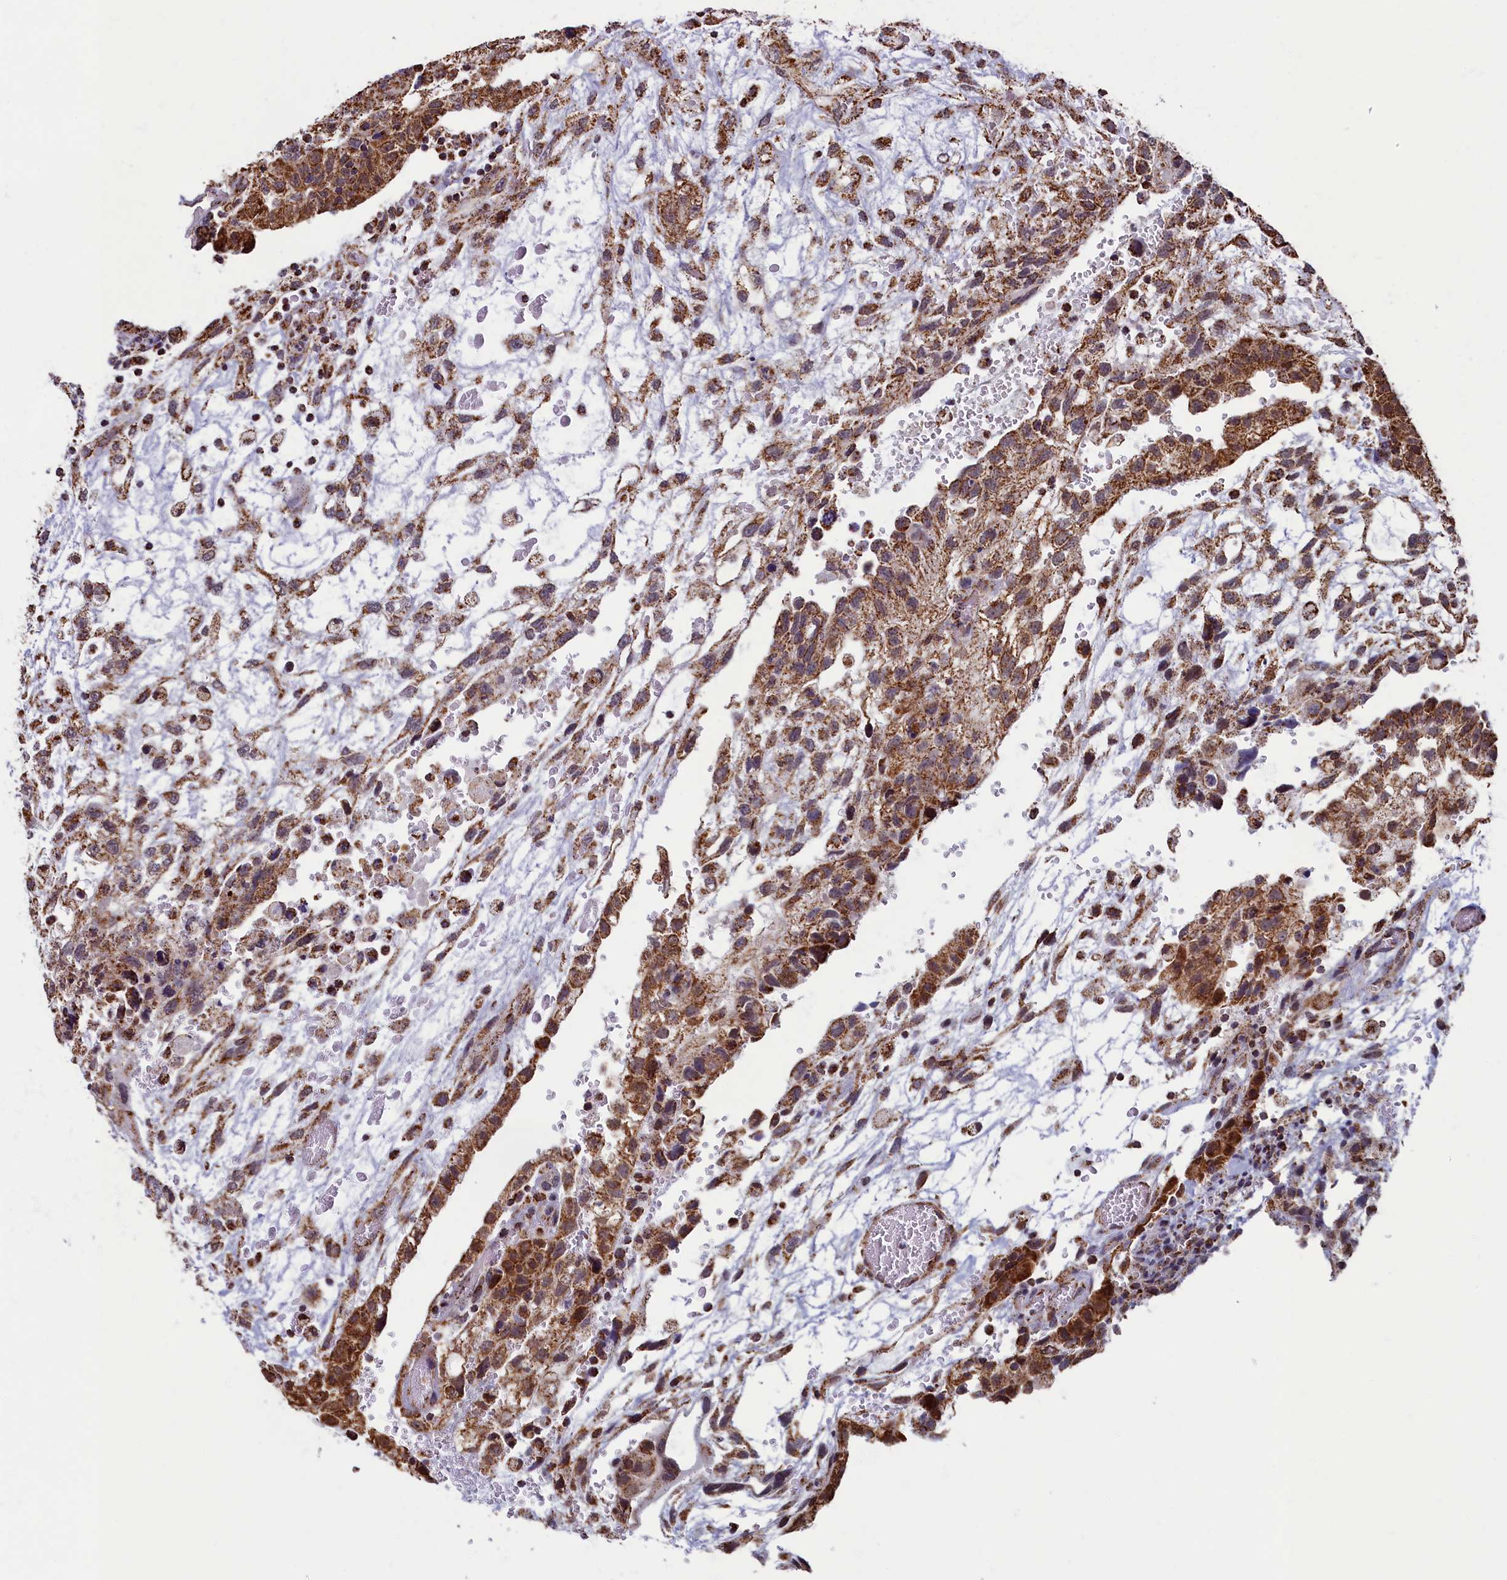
{"staining": {"intensity": "moderate", "quantity": ">75%", "location": "cytoplasmic/membranous"}, "tissue": "testis cancer", "cell_type": "Tumor cells", "image_type": "cancer", "snomed": [{"axis": "morphology", "description": "Carcinoma, Embryonal, NOS"}, {"axis": "topography", "description": "Testis"}], "caption": "Tumor cells display moderate cytoplasmic/membranous positivity in about >75% of cells in testis cancer (embryonal carcinoma). The staining is performed using DAB brown chromogen to label protein expression. The nuclei are counter-stained blue using hematoxylin.", "gene": "SPR", "patient": {"sex": "male", "age": 36}}